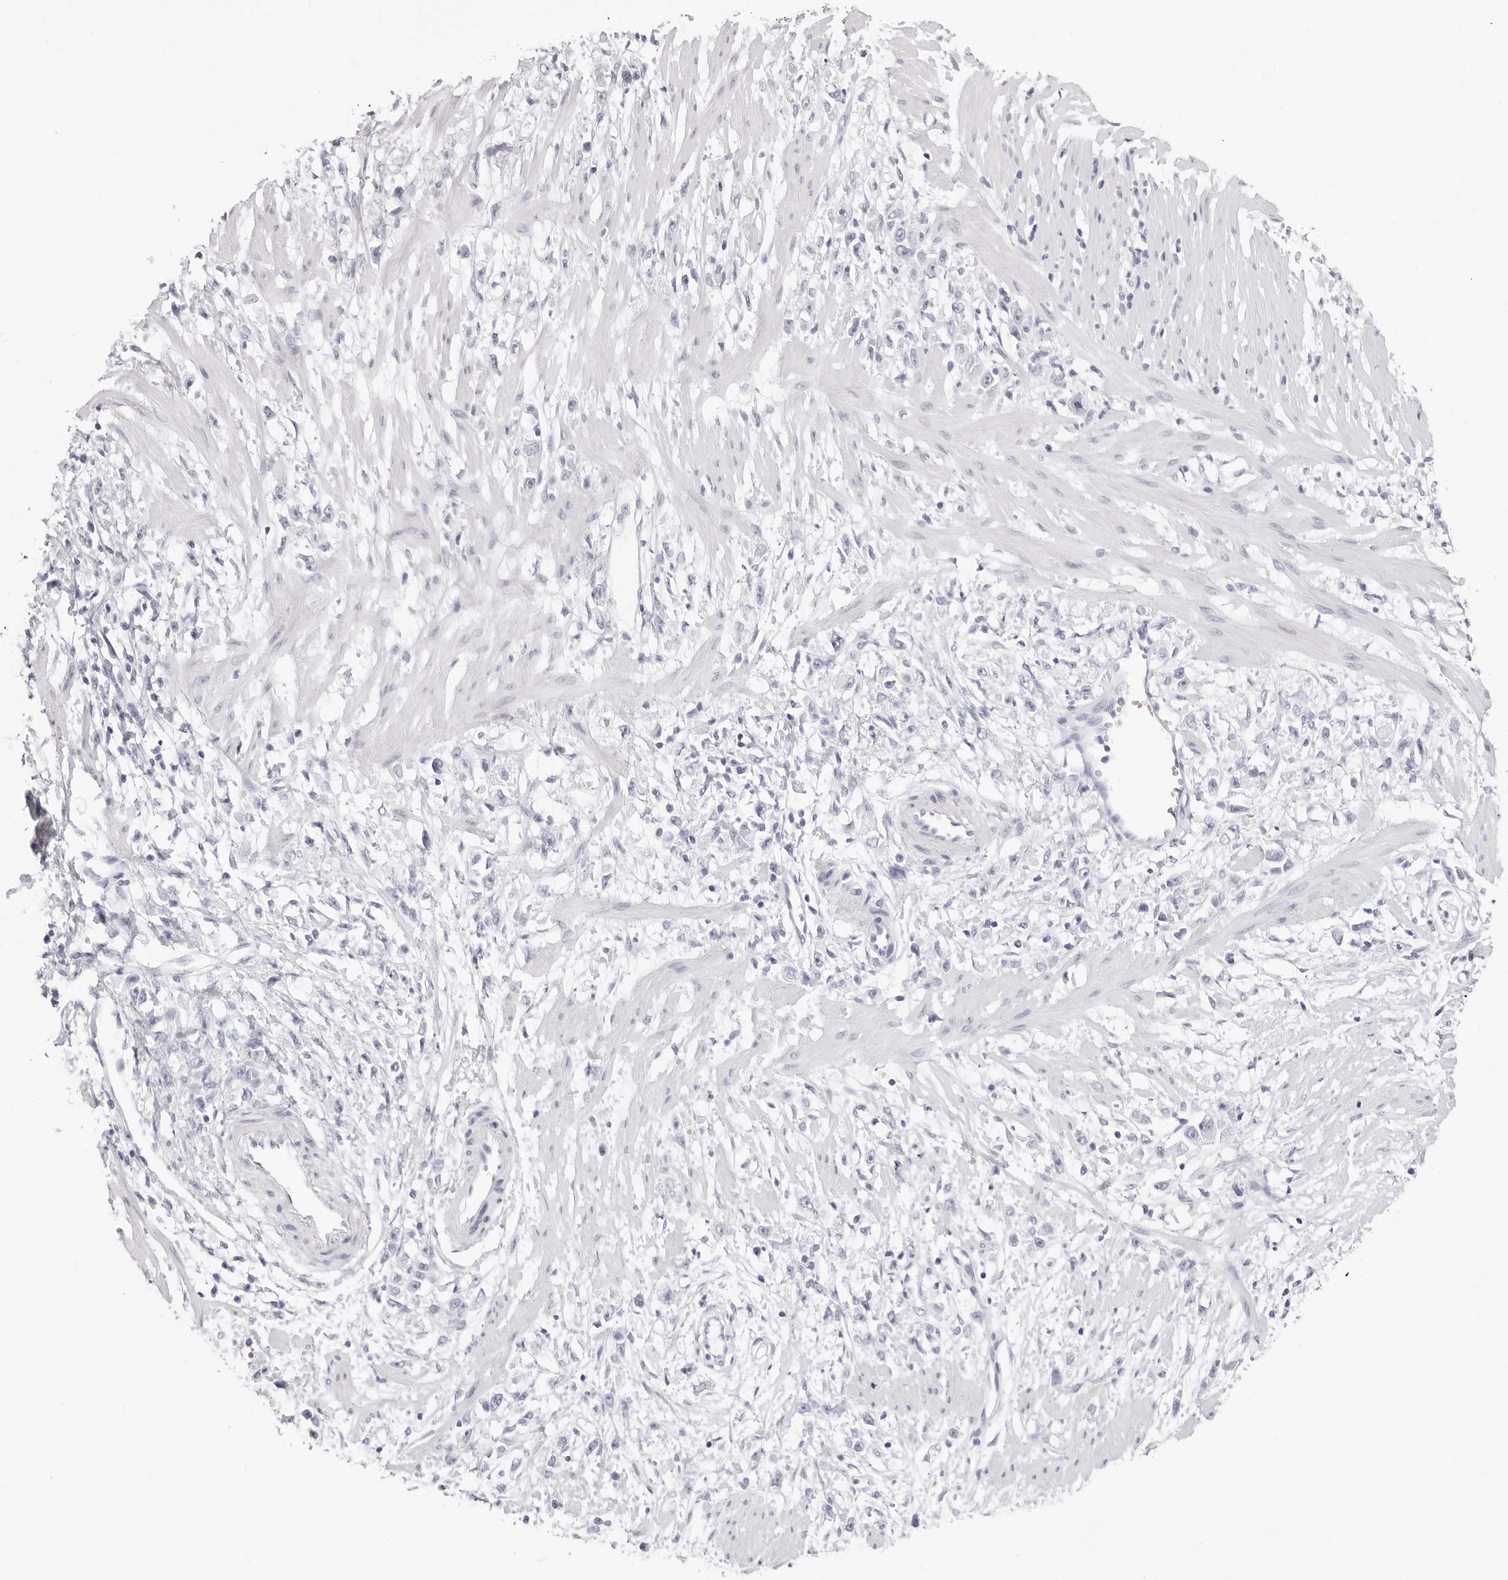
{"staining": {"intensity": "negative", "quantity": "none", "location": "none"}, "tissue": "stomach cancer", "cell_type": "Tumor cells", "image_type": "cancer", "snomed": [{"axis": "morphology", "description": "Adenocarcinoma, NOS"}, {"axis": "topography", "description": "Stomach"}], "caption": "An immunohistochemistry histopathology image of stomach cancer is shown. There is no staining in tumor cells of stomach cancer.", "gene": "TSSK1B", "patient": {"sex": "female", "age": 59}}